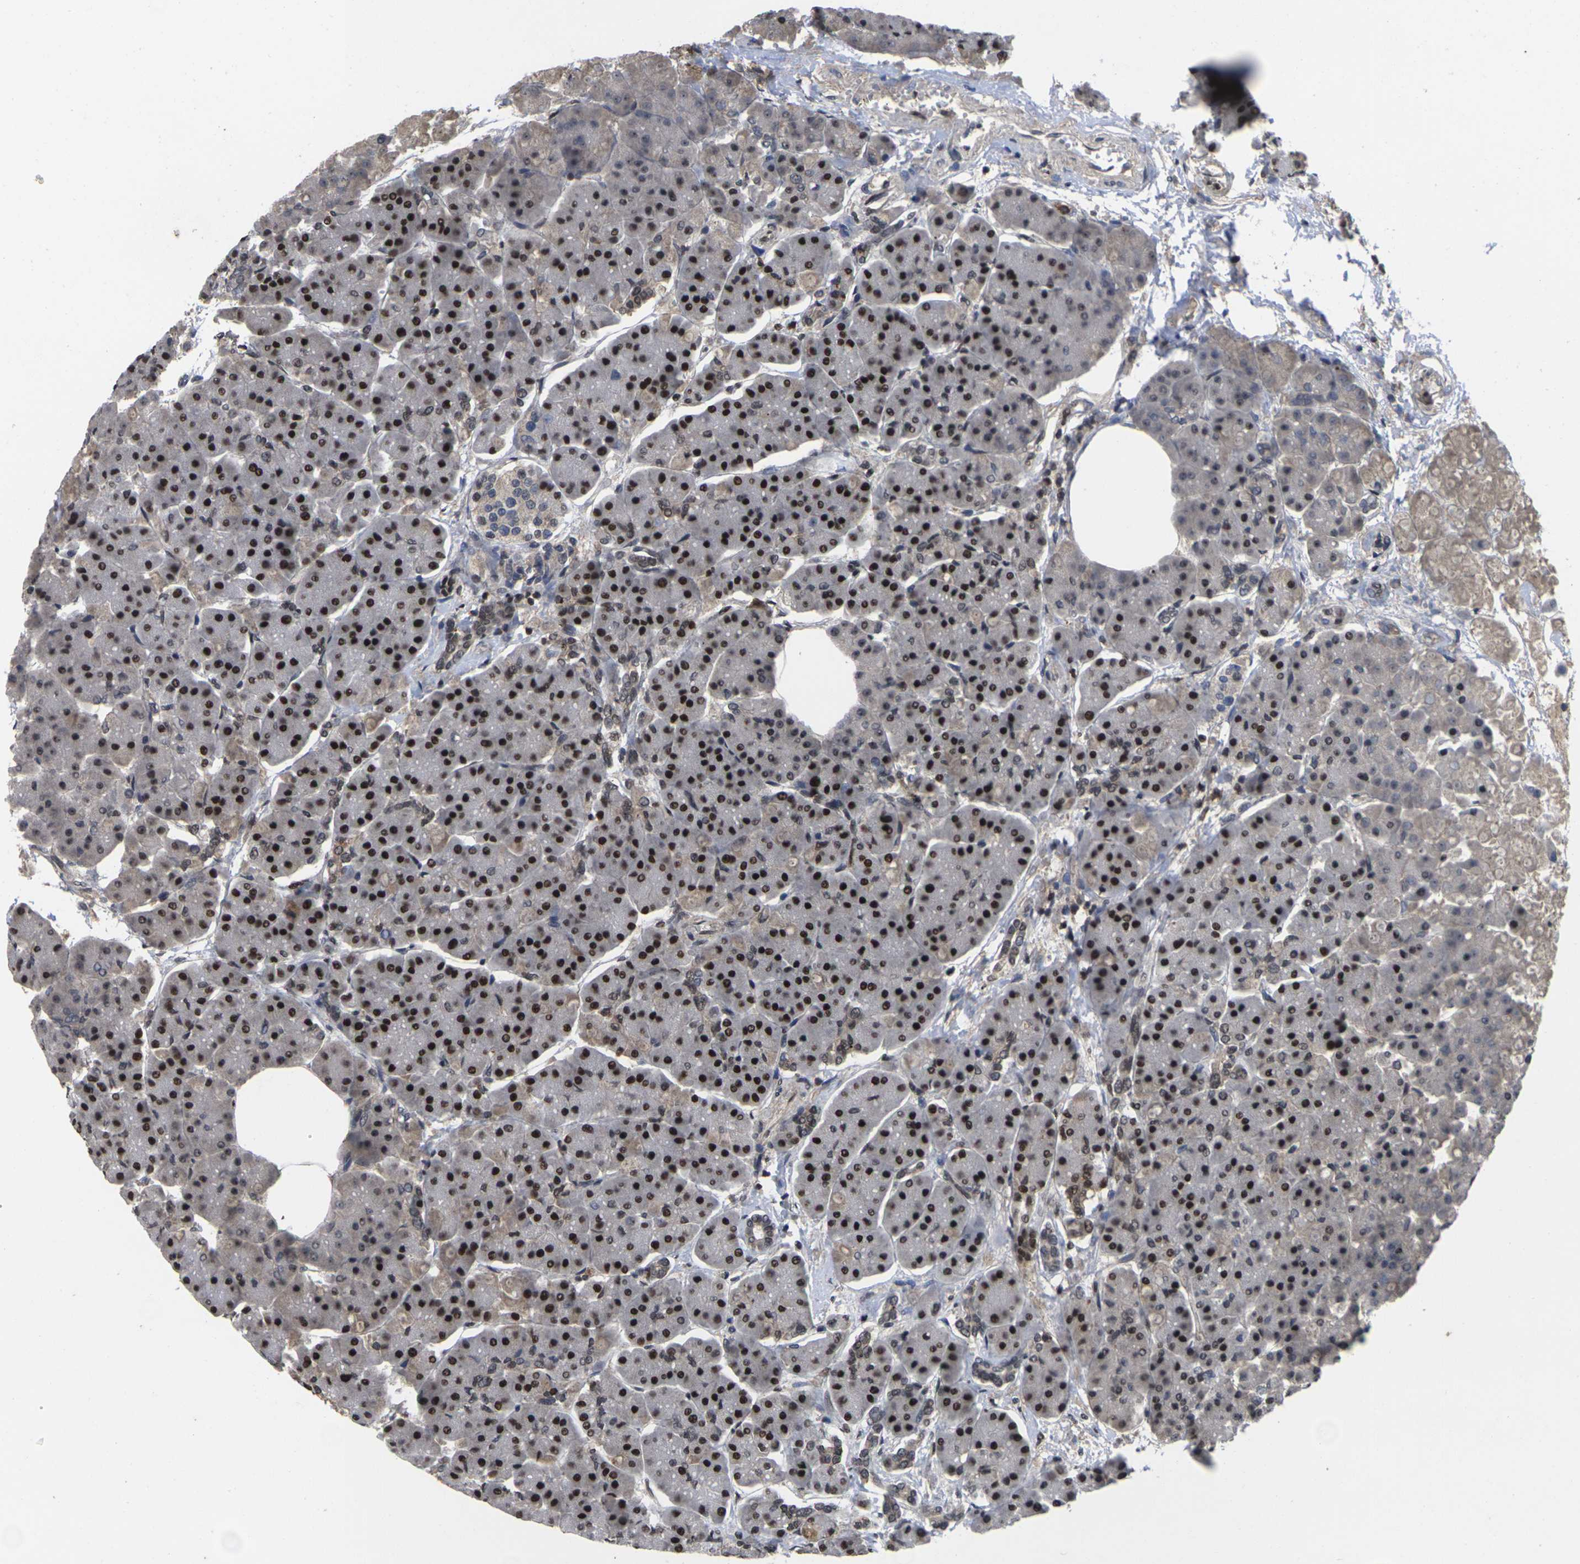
{"staining": {"intensity": "strong", "quantity": ">75%", "location": "nuclear"}, "tissue": "pancreas", "cell_type": "Exocrine glandular cells", "image_type": "normal", "snomed": [{"axis": "morphology", "description": "Normal tissue, NOS"}, {"axis": "topography", "description": "Pancreas"}], "caption": "This histopathology image reveals IHC staining of benign pancreas, with high strong nuclear staining in approximately >75% of exocrine glandular cells.", "gene": "GTF2E1", "patient": {"sex": "female", "age": 70}}